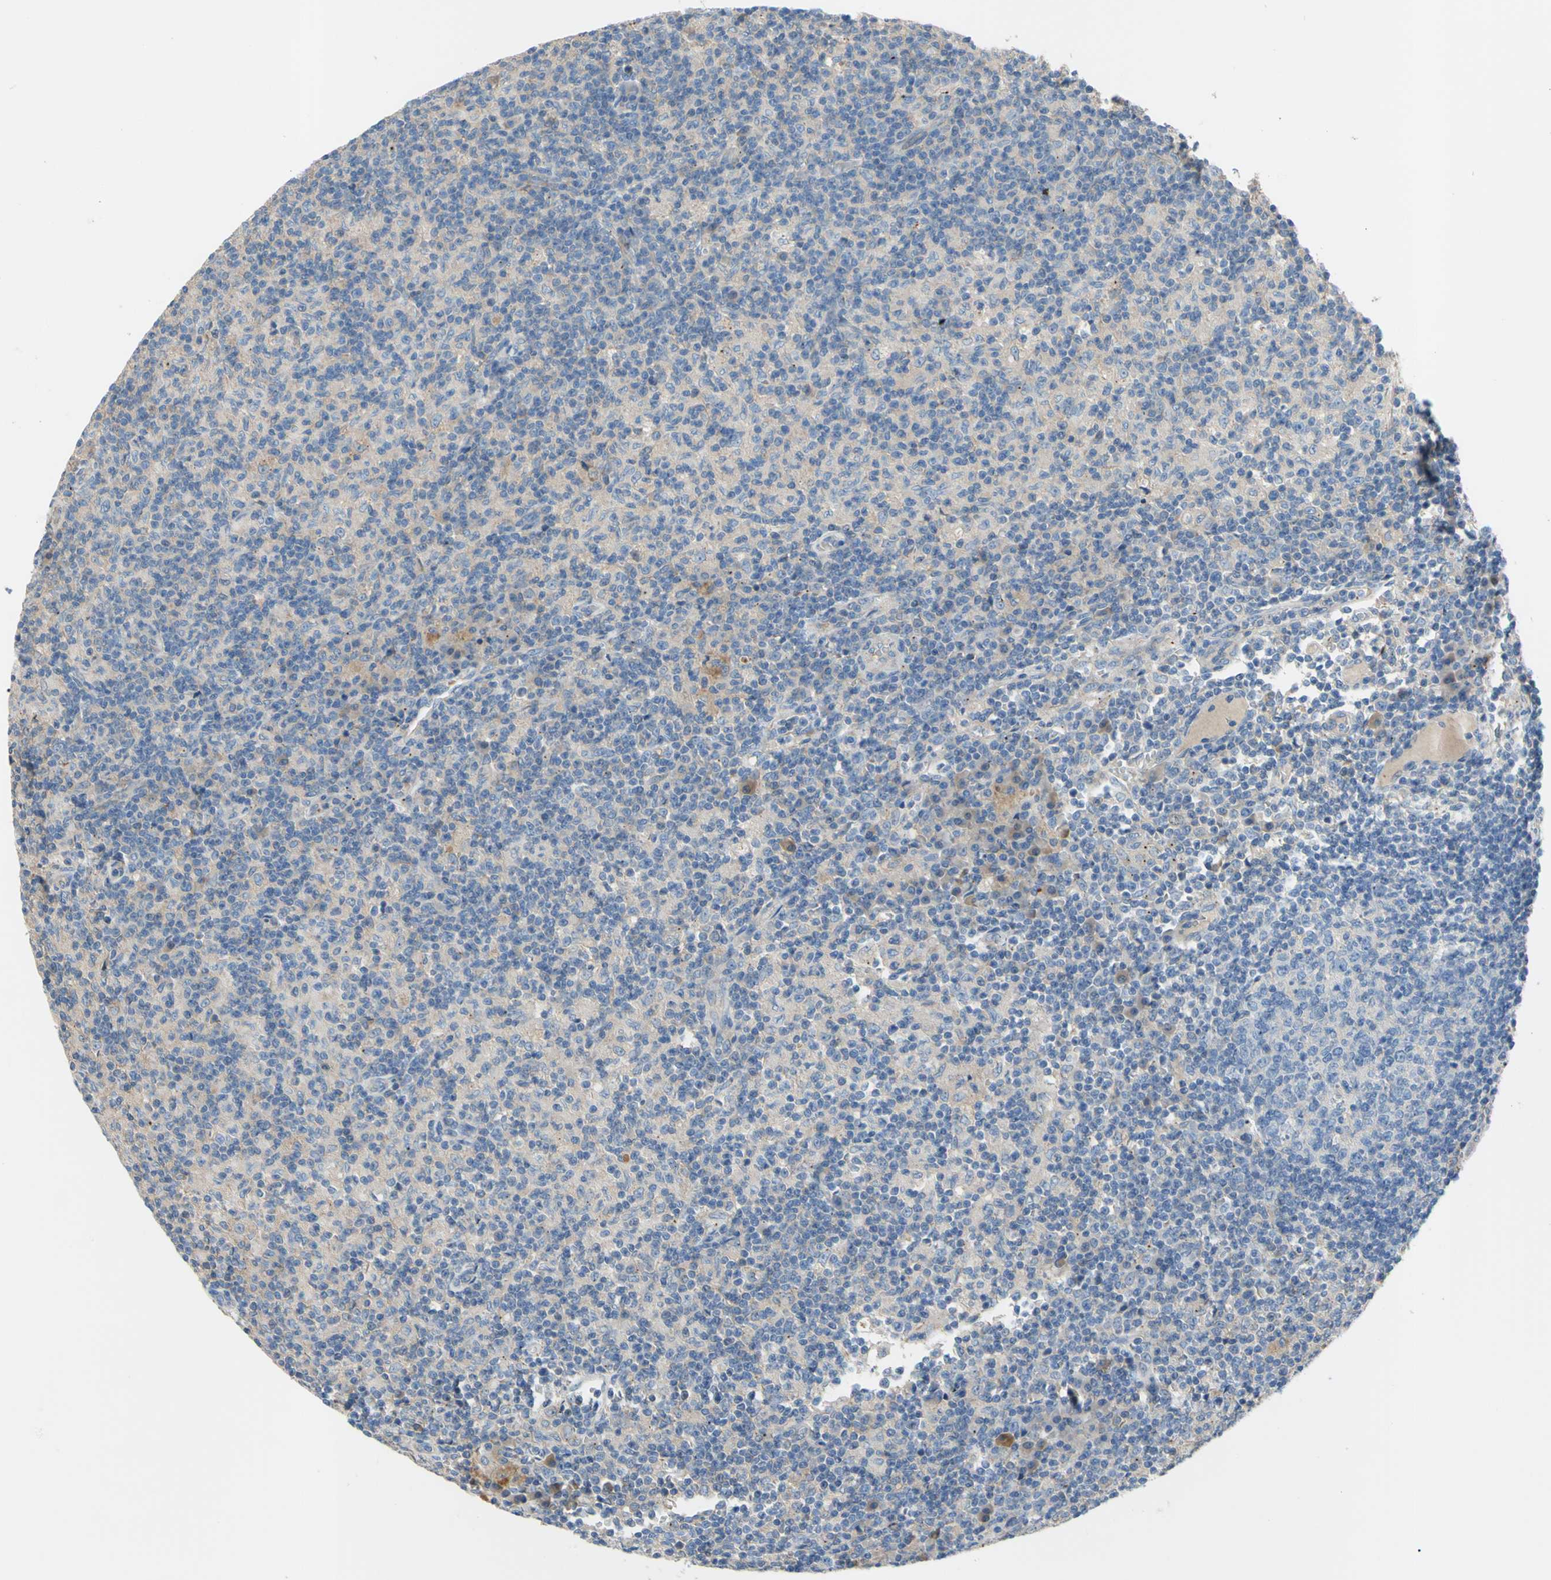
{"staining": {"intensity": "weak", "quantity": "<25%", "location": "cytoplasmic/membranous"}, "tissue": "lymph node", "cell_type": "Germinal center cells", "image_type": "normal", "snomed": [{"axis": "morphology", "description": "Normal tissue, NOS"}, {"axis": "morphology", "description": "Inflammation, NOS"}, {"axis": "topography", "description": "Lymph node"}], "caption": "Immunohistochemical staining of benign lymph node displays no significant staining in germinal center cells.", "gene": "TMEM59L", "patient": {"sex": "male", "age": 55}}